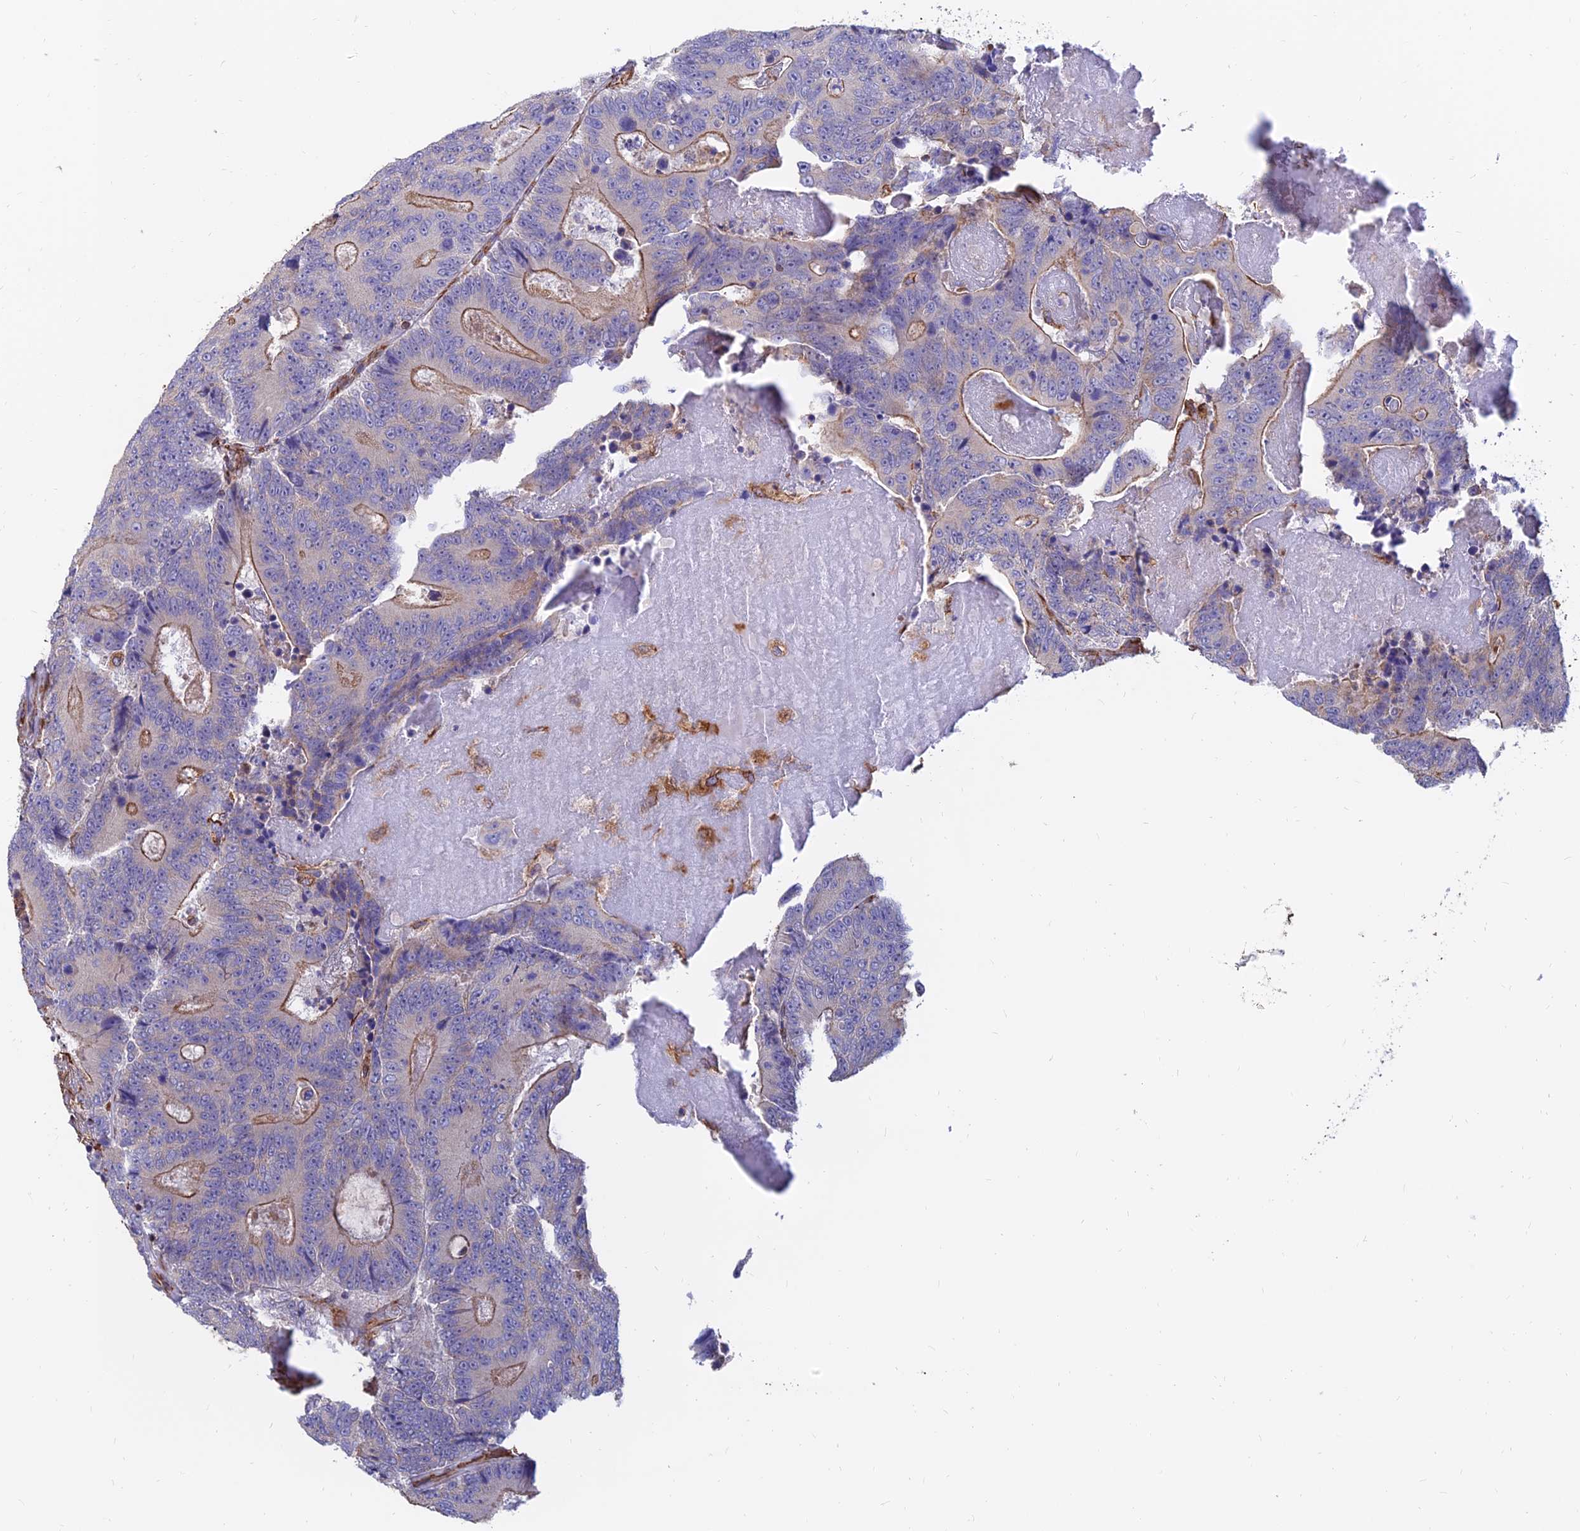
{"staining": {"intensity": "moderate", "quantity": "<25%", "location": "cytoplasmic/membranous"}, "tissue": "colorectal cancer", "cell_type": "Tumor cells", "image_type": "cancer", "snomed": [{"axis": "morphology", "description": "Adenocarcinoma, NOS"}, {"axis": "topography", "description": "Colon"}], "caption": "An image of colorectal adenocarcinoma stained for a protein displays moderate cytoplasmic/membranous brown staining in tumor cells.", "gene": "CDK18", "patient": {"sex": "male", "age": 83}}